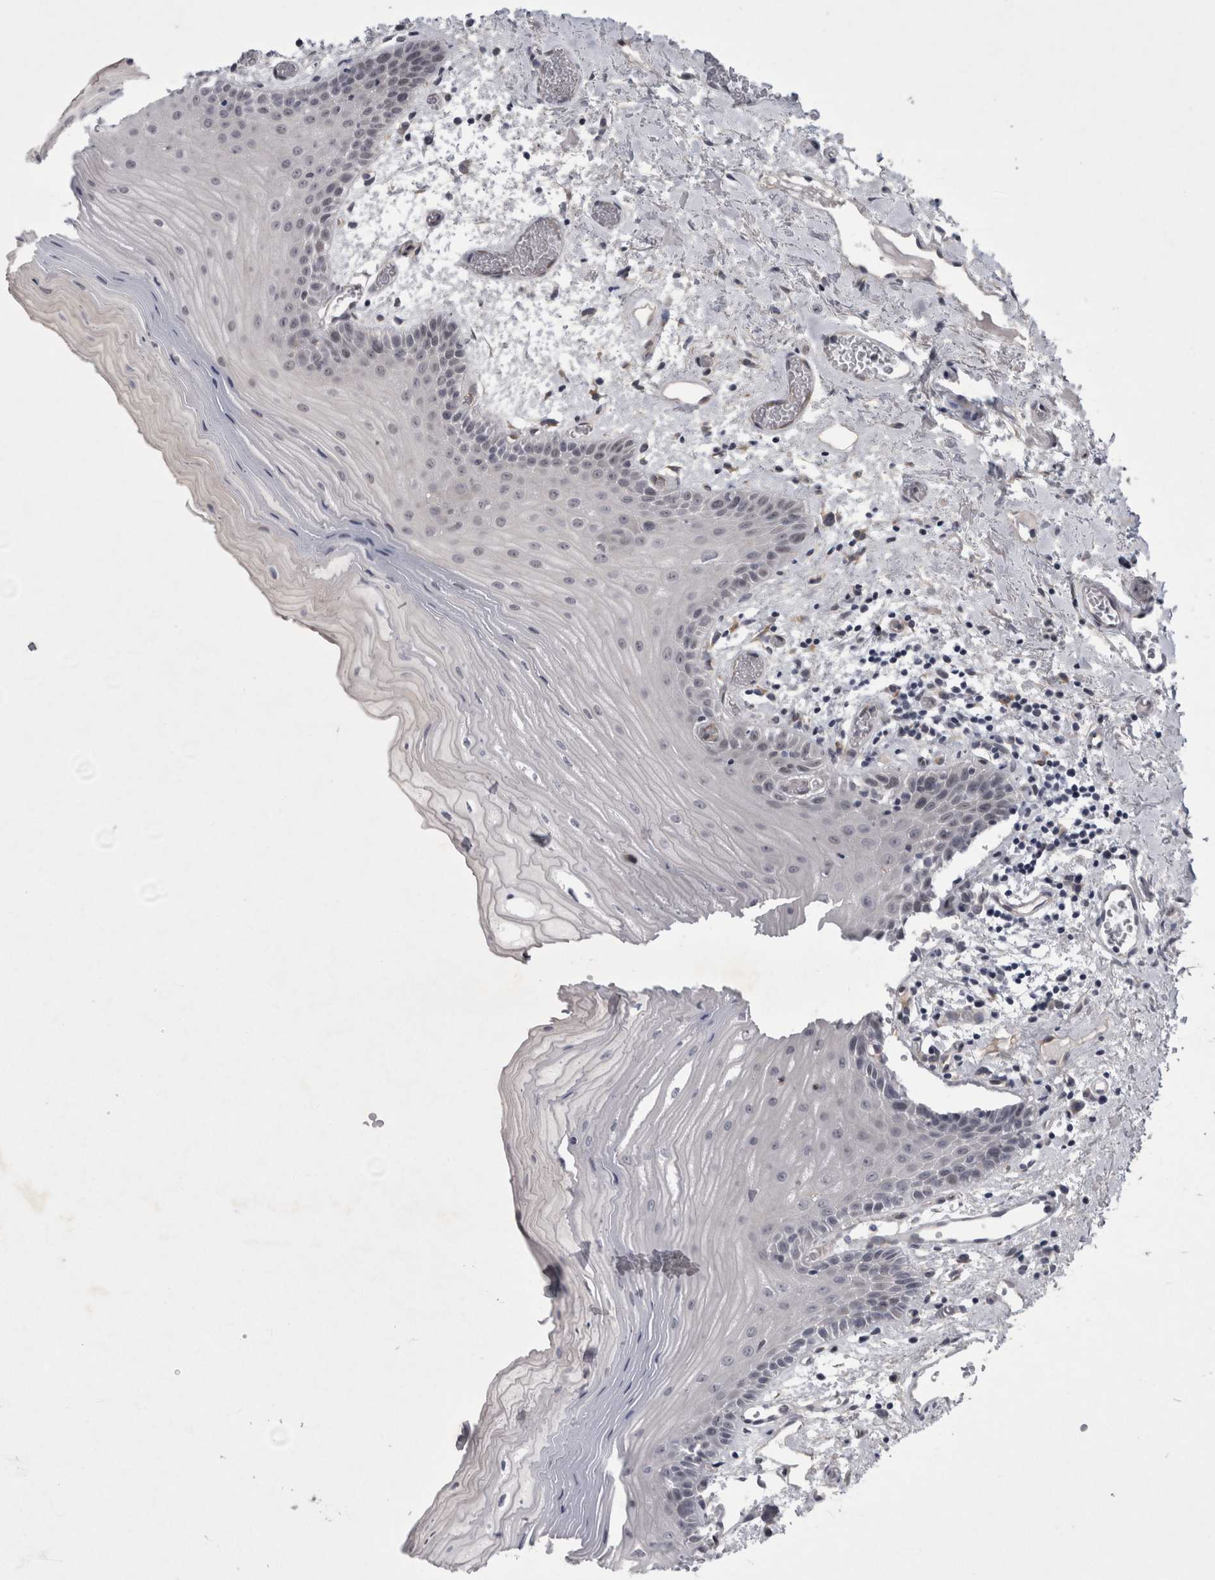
{"staining": {"intensity": "negative", "quantity": "none", "location": "none"}, "tissue": "oral mucosa", "cell_type": "Squamous epithelial cells", "image_type": "normal", "snomed": [{"axis": "morphology", "description": "Normal tissue, NOS"}, {"axis": "topography", "description": "Oral tissue"}], "caption": "IHC of unremarkable oral mucosa exhibits no expression in squamous epithelial cells.", "gene": "PARP11", "patient": {"sex": "male", "age": 52}}